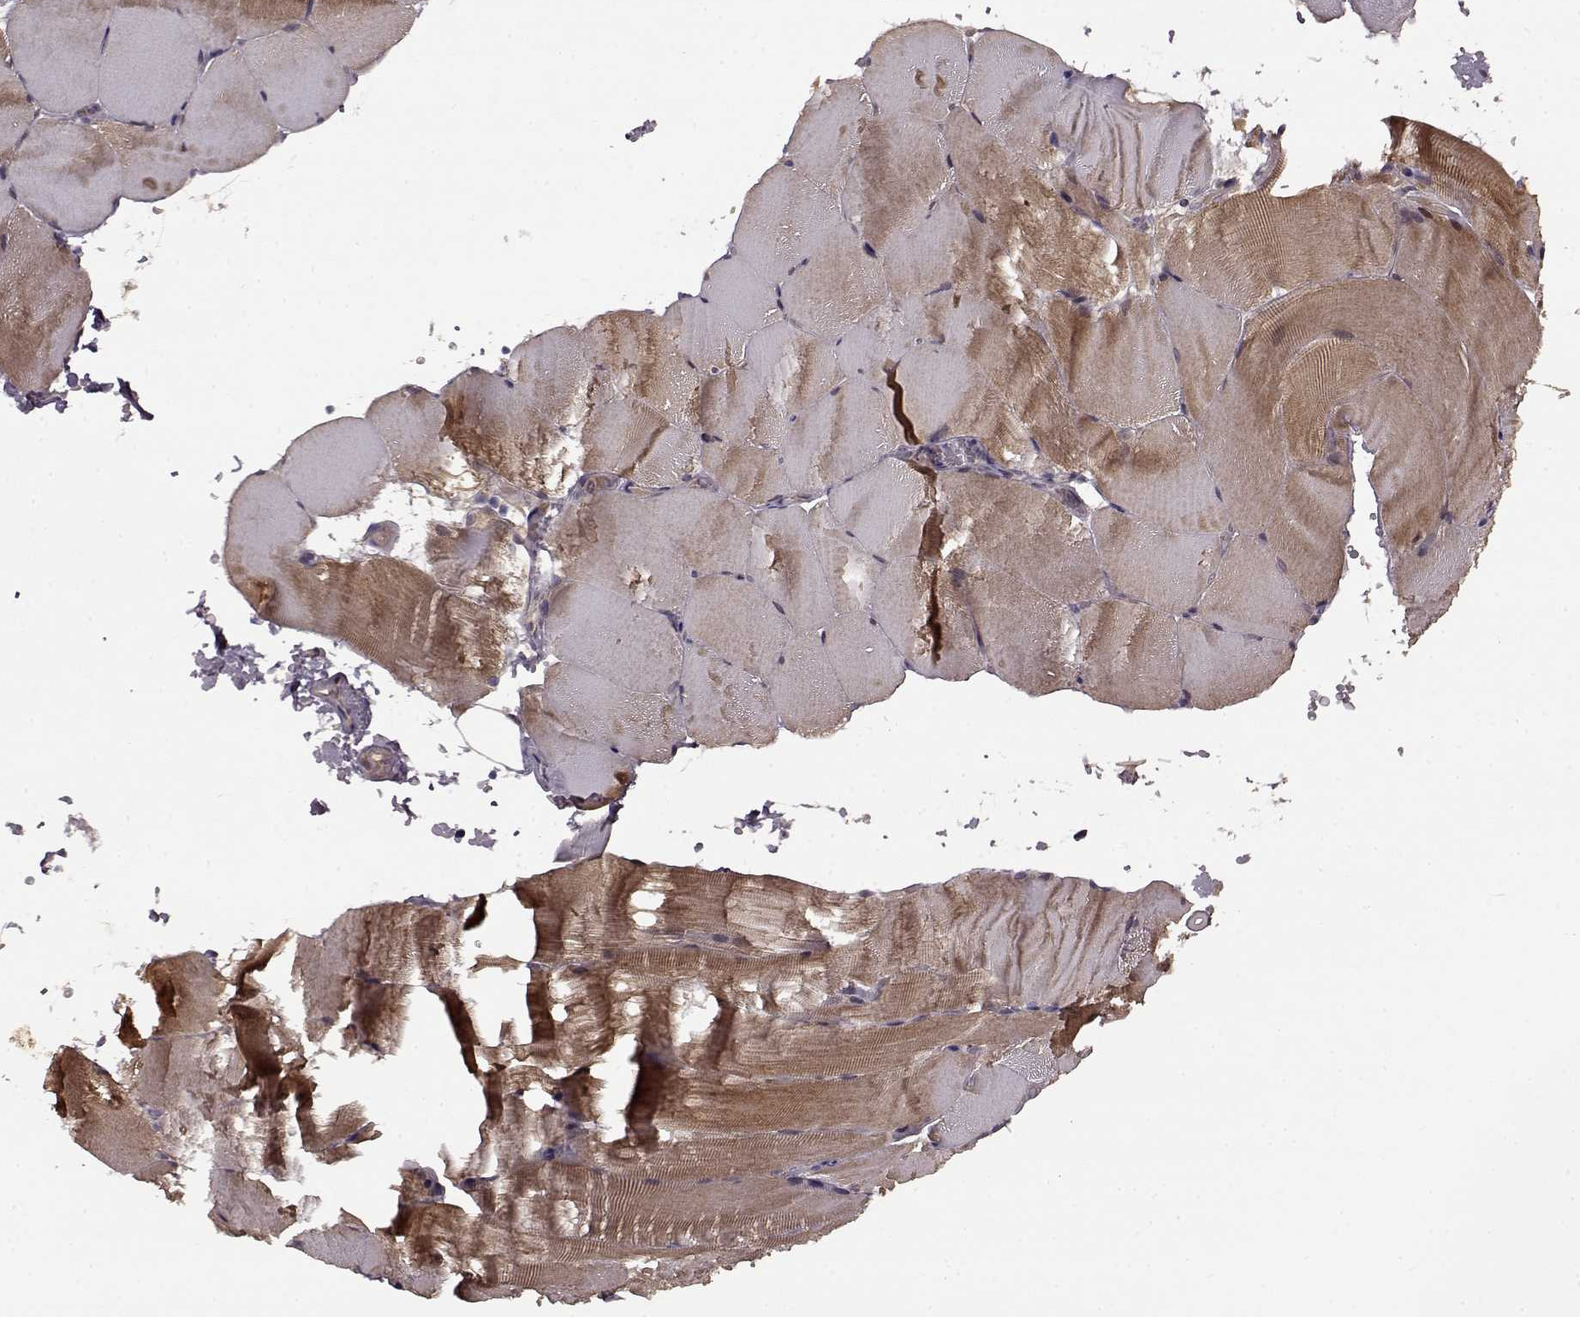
{"staining": {"intensity": "moderate", "quantity": "25%-75%", "location": "cytoplasmic/membranous"}, "tissue": "skeletal muscle", "cell_type": "Myocytes", "image_type": "normal", "snomed": [{"axis": "morphology", "description": "Normal tissue, NOS"}, {"axis": "topography", "description": "Skeletal muscle"}], "caption": "Immunohistochemistry (DAB) staining of benign skeletal muscle shows moderate cytoplasmic/membranous protein positivity in approximately 25%-75% of myocytes.", "gene": "MAIP1", "patient": {"sex": "female", "age": 37}}